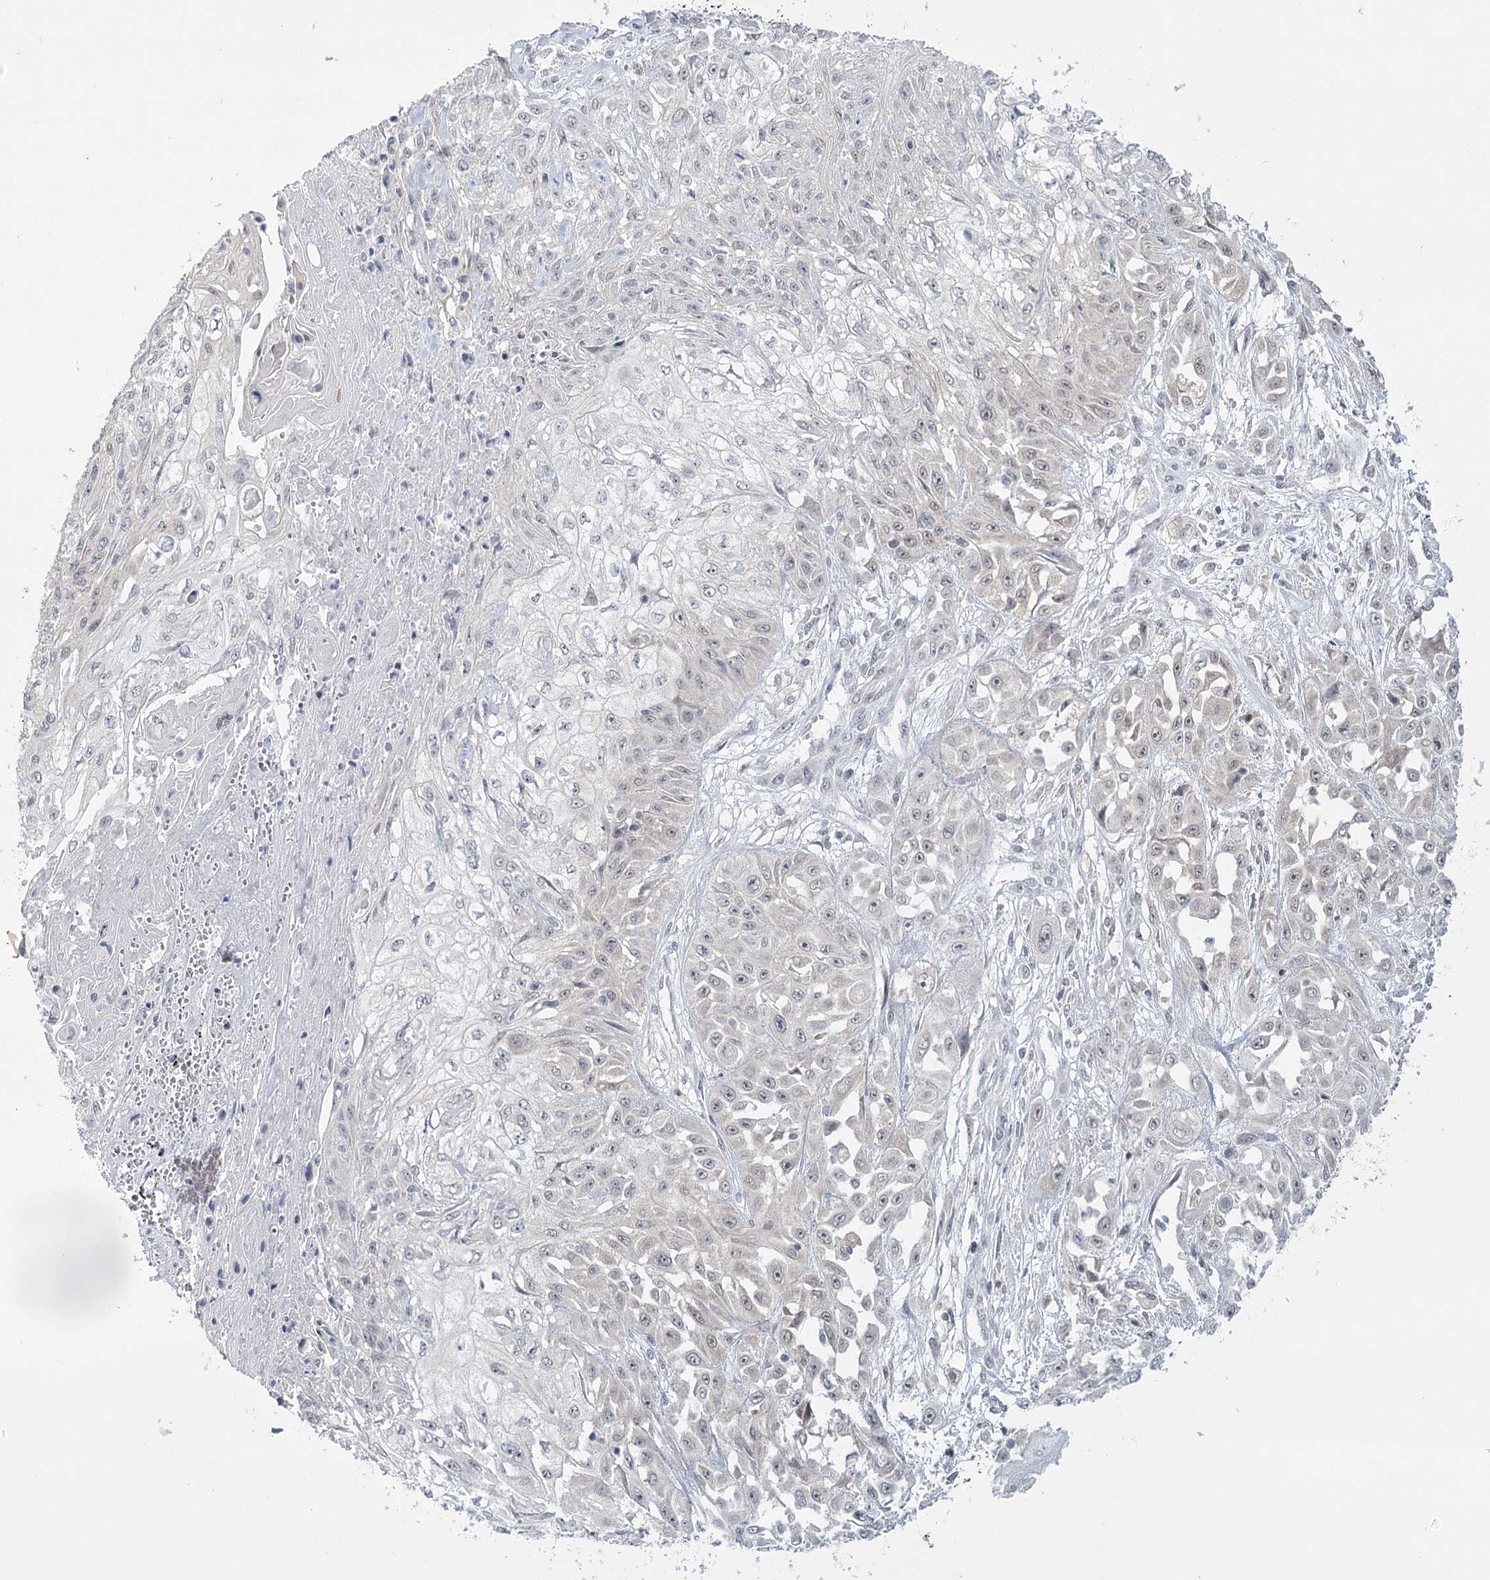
{"staining": {"intensity": "negative", "quantity": "none", "location": "none"}, "tissue": "skin cancer", "cell_type": "Tumor cells", "image_type": "cancer", "snomed": [{"axis": "morphology", "description": "Squamous cell carcinoma, NOS"}, {"axis": "morphology", "description": "Squamous cell carcinoma, metastatic, NOS"}, {"axis": "topography", "description": "Skin"}, {"axis": "topography", "description": "Lymph node"}], "caption": "An image of human skin cancer (metastatic squamous cell carcinoma) is negative for staining in tumor cells.", "gene": "TMEM70", "patient": {"sex": "male", "age": 75}}